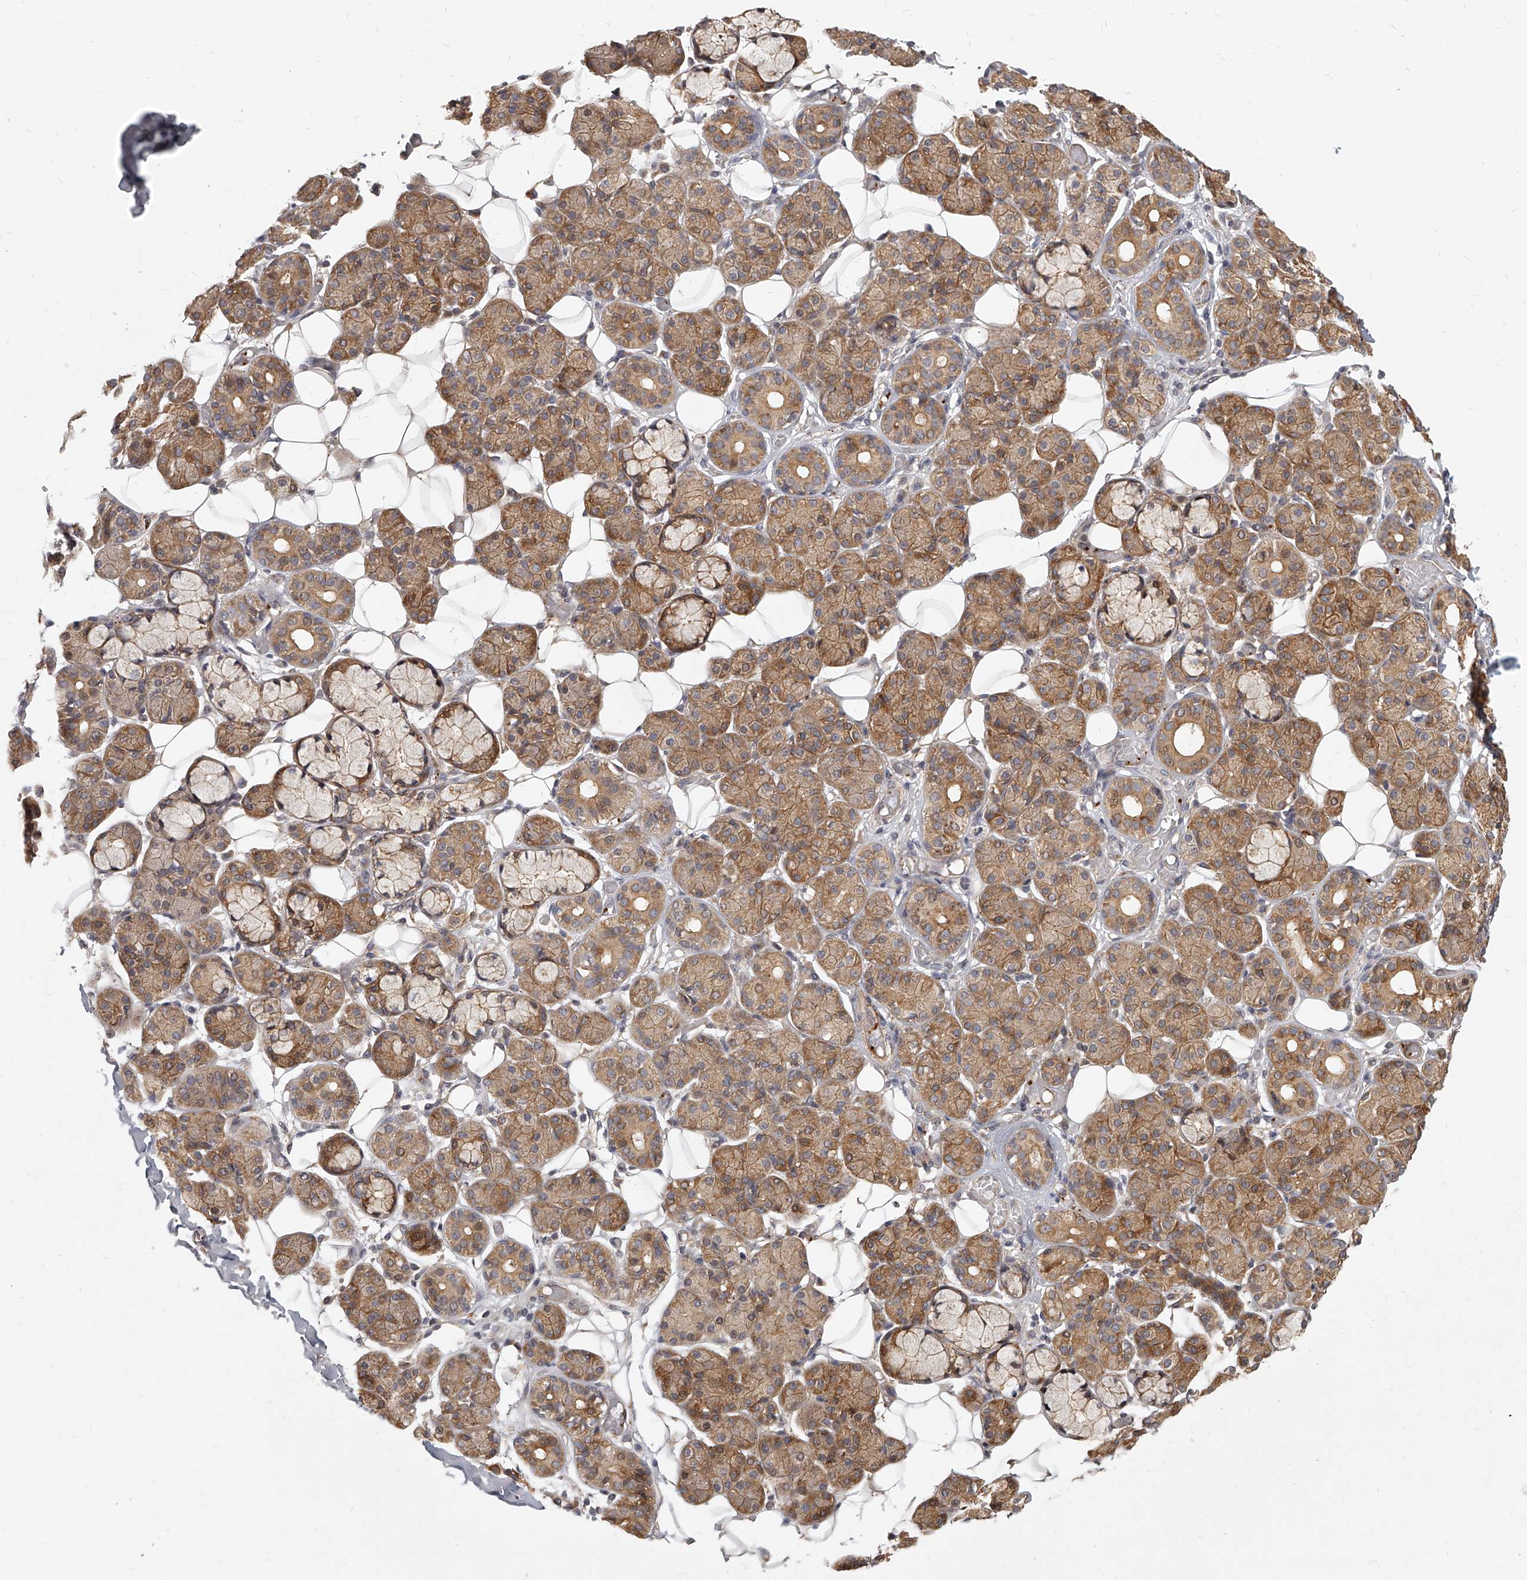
{"staining": {"intensity": "moderate", "quantity": ">75%", "location": "cytoplasmic/membranous"}, "tissue": "salivary gland", "cell_type": "Glandular cells", "image_type": "normal", "snomed": [{"axis": "morphology", "description": "Normal tissue, NOS"}, {"axis": "topography", "description": "Salivary gland"}], "caption": "Brown immunohistochemical staining in benign human salivary gland displays moderate cytoplasmic/membranous positivity in about >75% of glandular cells.", "gene": "SLC37A1", "patient": {"sex": "male", "age": 63}}